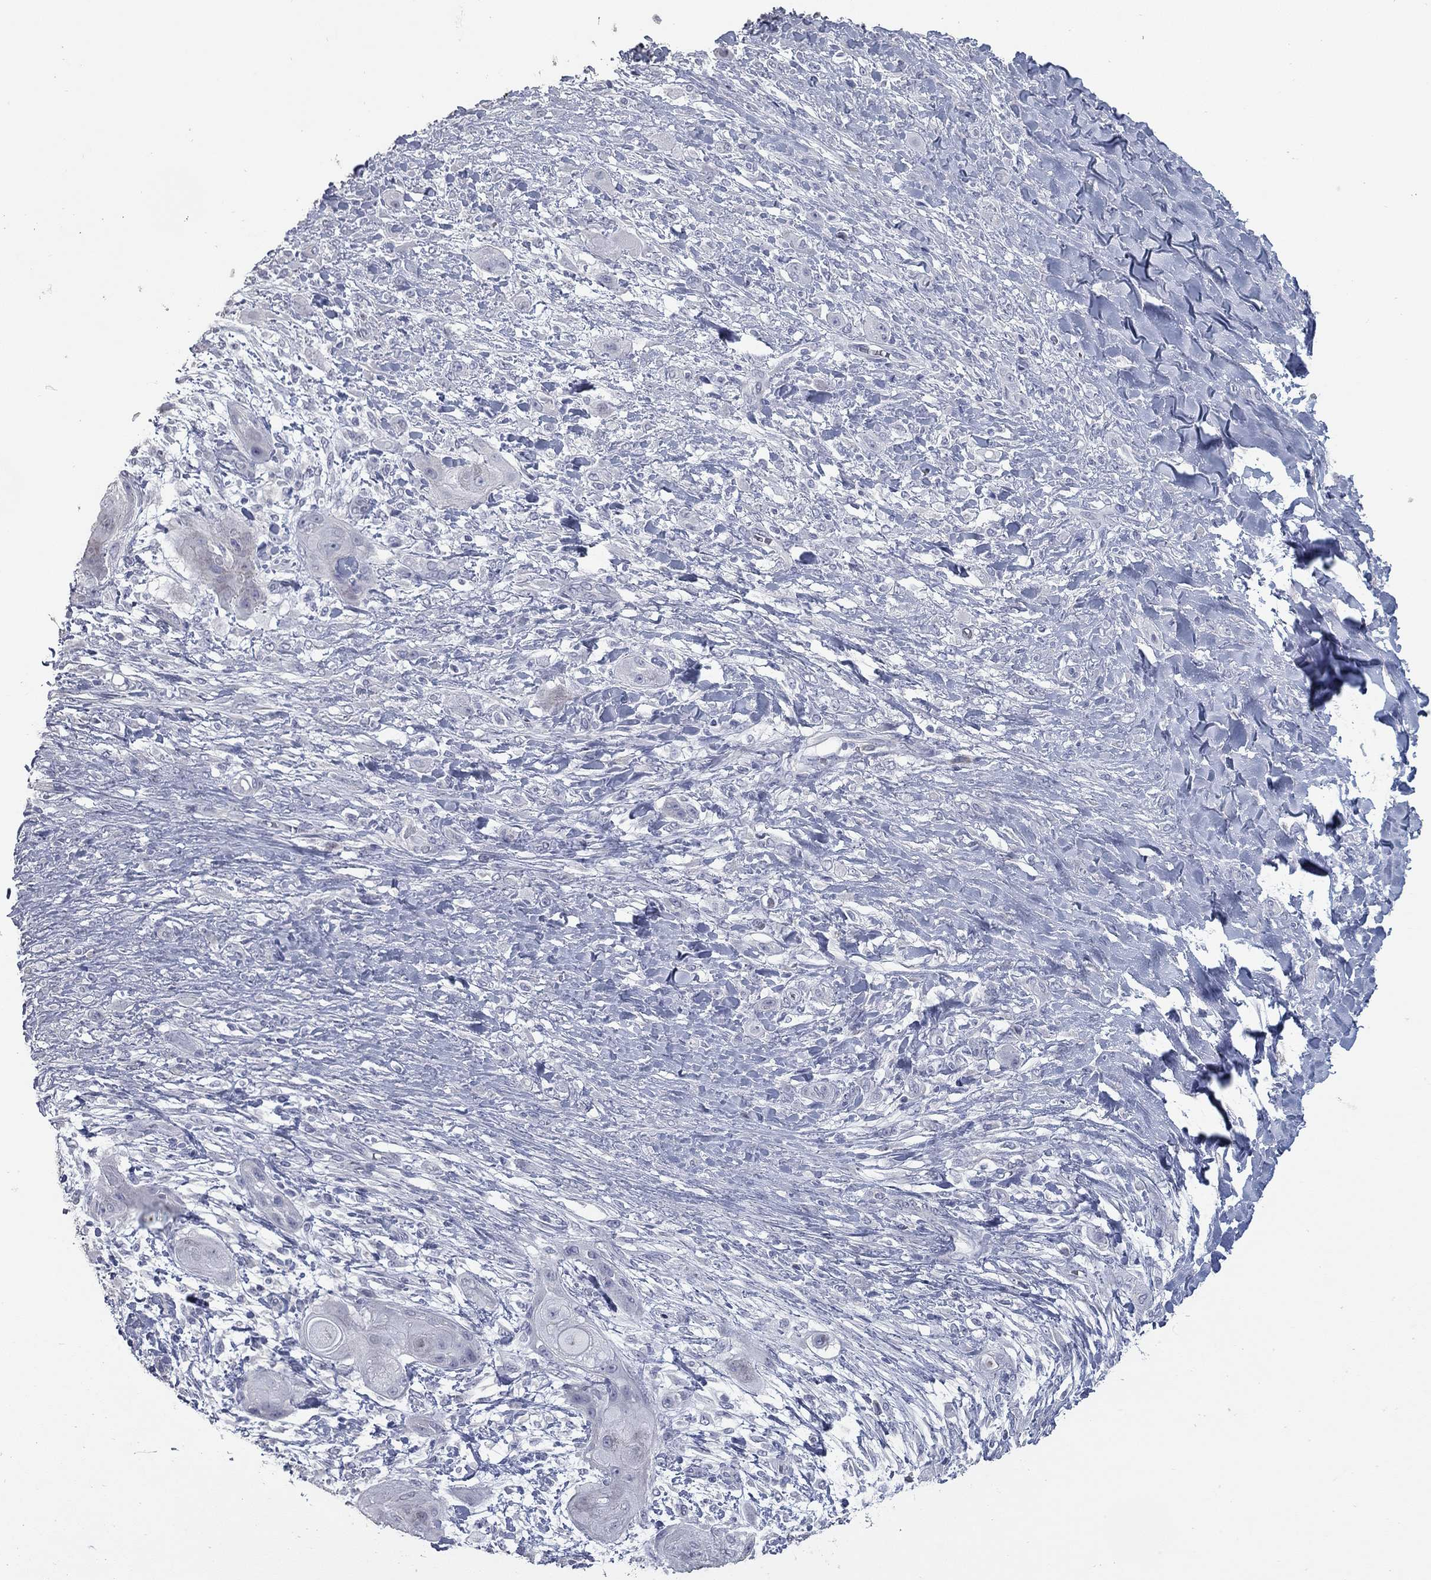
{"staining": {"intensity": "negative", "quantity": "none", "location": "none"}, "tissue": "skin cancer", "cell_type": "Tumor cells", "image_type": "cancer", "snomed": [{"axis": "morphology", "description": "Squamous cell carcinoma, NOS"}, {"axis": "topography", "description": "Skin"}], "caption": "Tumor cells are negative for brown protein staining in skin cancer. Brightfield microscopy of immunohistochemistry stained with DAB (3,3'-diaminobenzidine) (brown) and hematoxylin (blue), captured at high magnification.", "gene": "TAC1", "patient": {"sex": "male", "age": 62}}